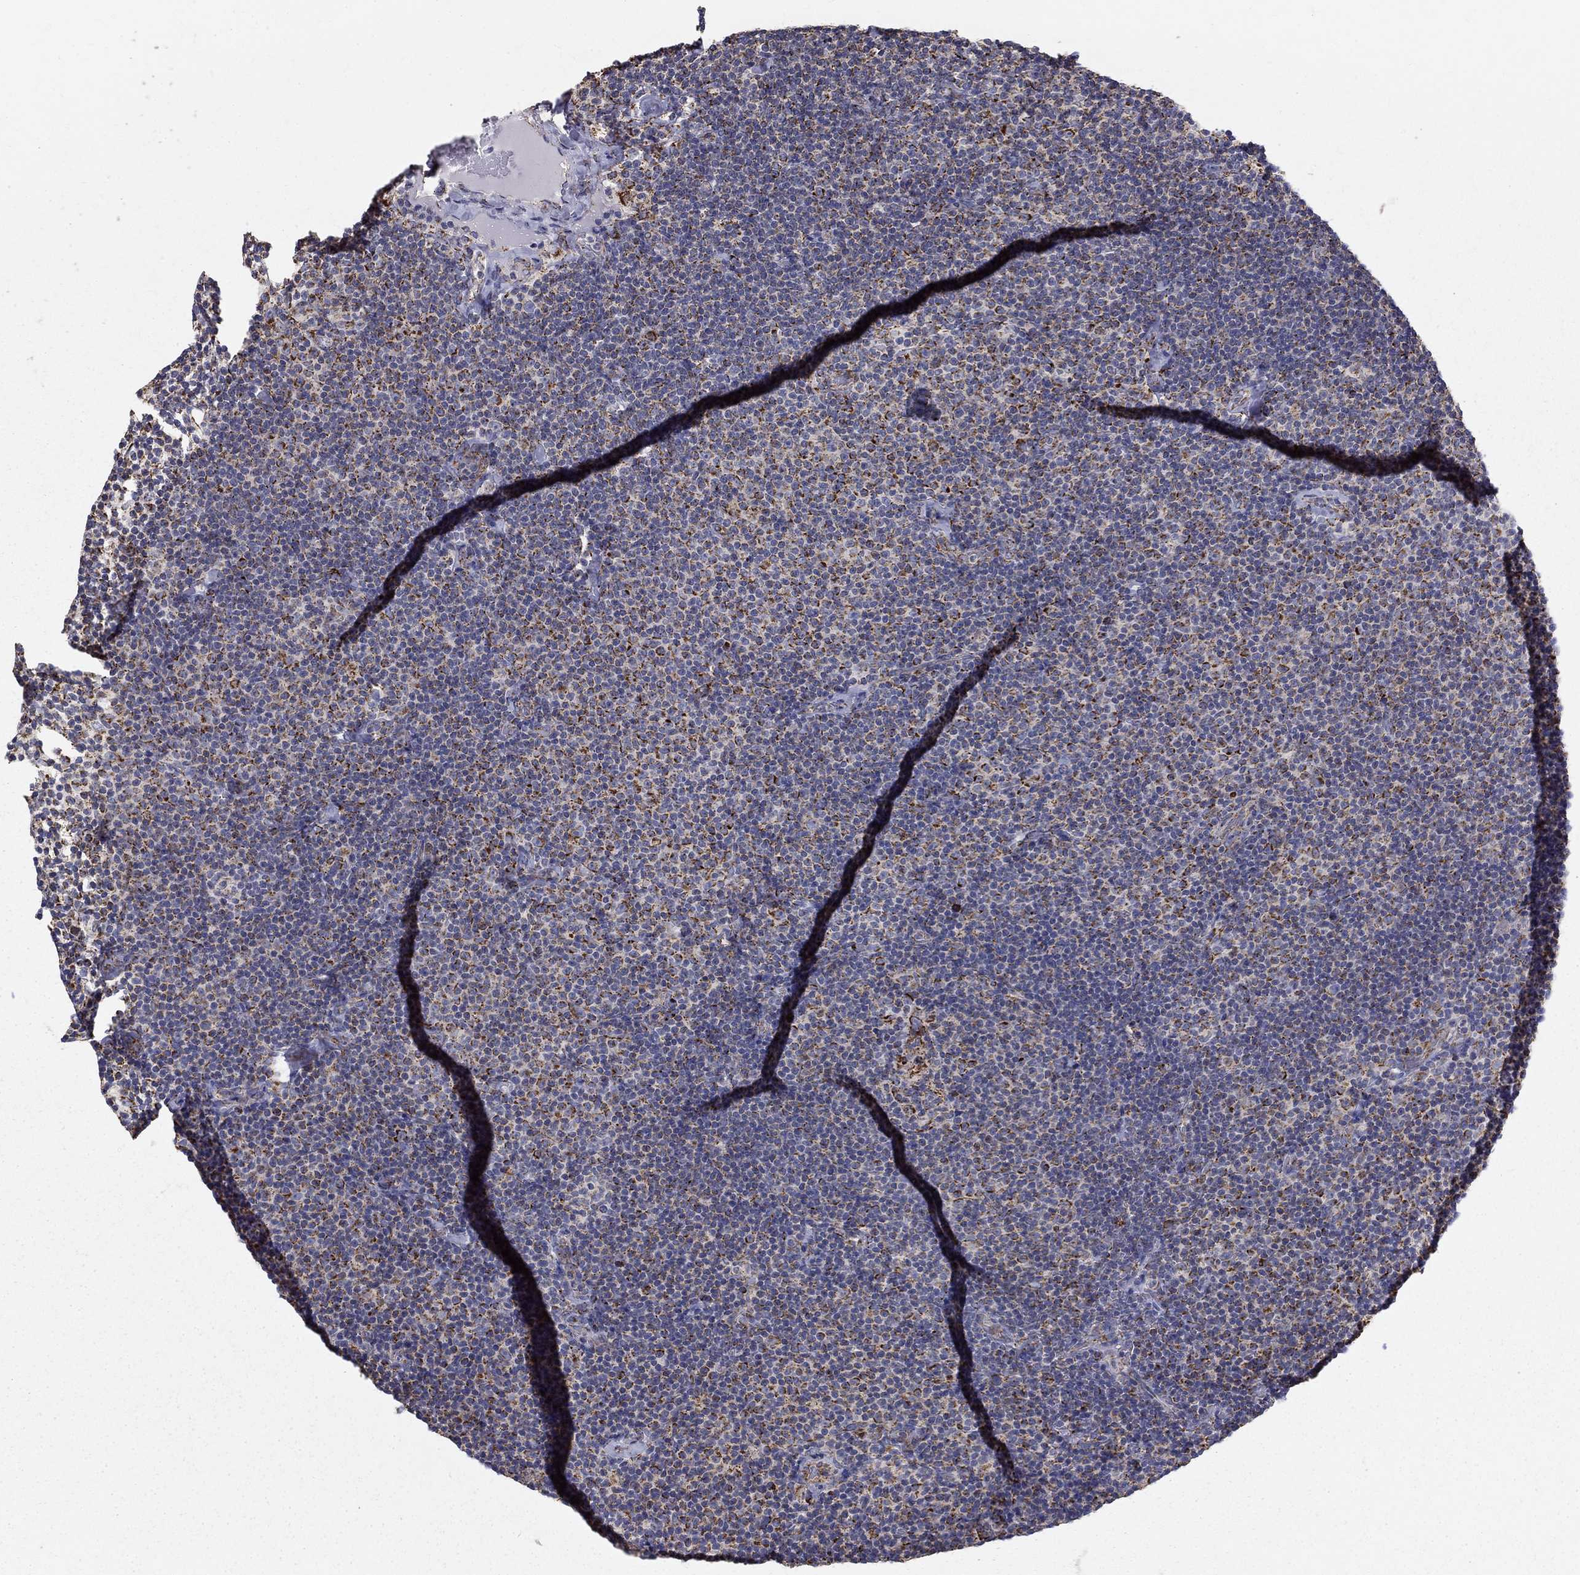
{"staining": {"intensity": "moderate", "quantity": "25%-75%", "location": "cytoplasmic/membranous"}, "tissue": "lymphoma", "cell_type": "Tumor cells", "image_type": "cancer", "snomed": [{"axis": "morphology", "description": "Malignant lymphoma, non-Hodgkin's type, Low grade"}, {"axis": "topography", "description": "Lymph node"}], "caption": "Immunohistochemical staining of lymphoma reveals medium levels of moderate cytoplasmic/membranous positivity in approximately 25%-75% of tumor cells.", "gene": "GCSH", "patient": {"sex": "male", "age": 81}}